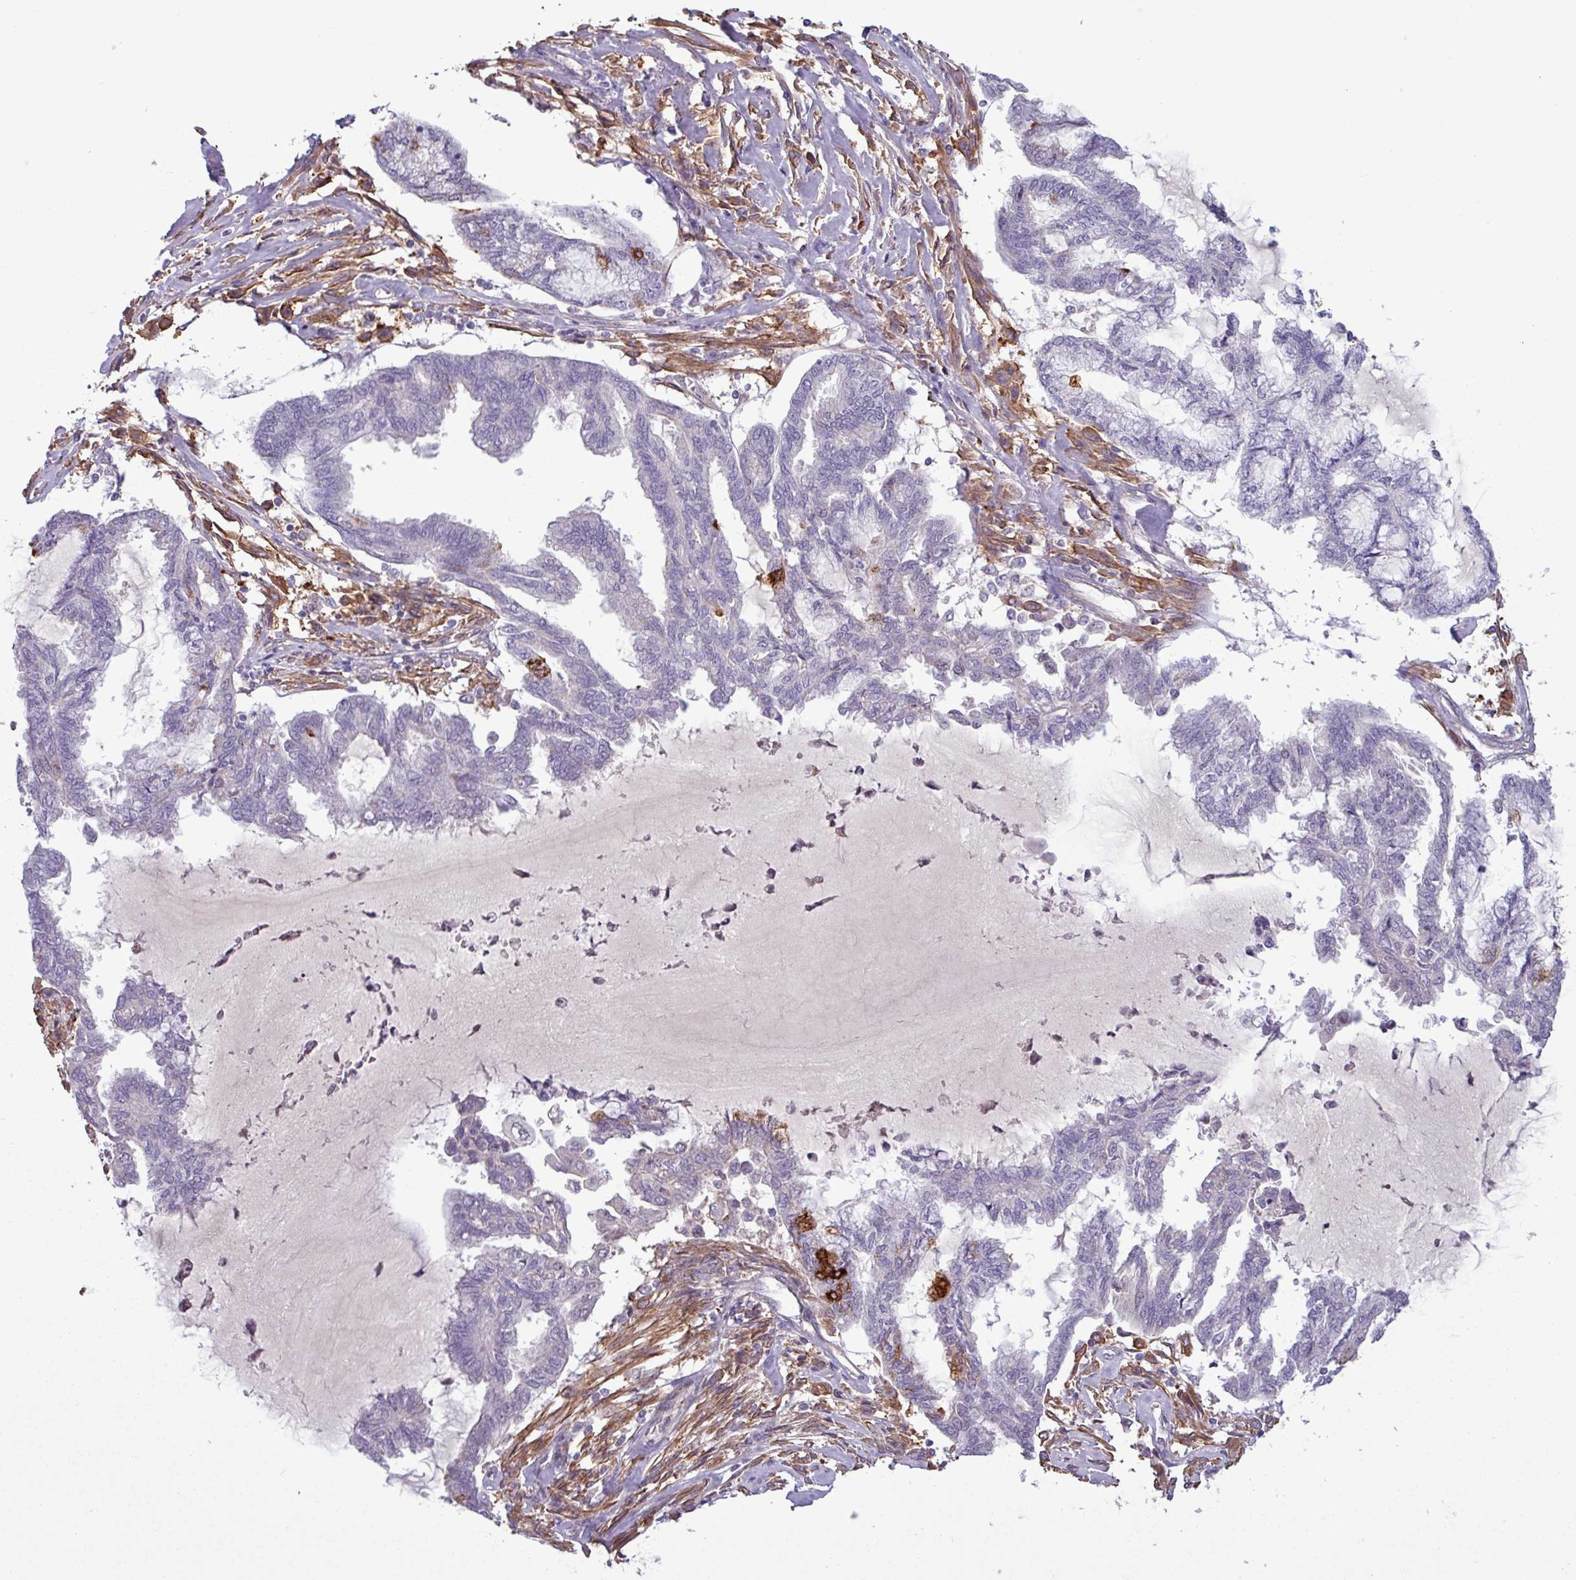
{"staining": {"intensity": "strong", "quantity": "<25%", "location": "cytoplasmic/membranous"}, "tissue": "endometrial cancer", "cell_type": "Tumor cells", "image_type": "cancer", "snomed": [{"axis": "morphology", "description": "Adenocarcinoma, NOS"}, {"axis": "topography", "description": "Endometrium"}], "caption": "The immunohistochemical stain highlights strong cytoplasmic/membranous positivity in tumor cells of endometrial cancer (adenocarcinoma) tissue.", "gene": "PCED1A", "patient": {"sex": "female", "age": 86}}